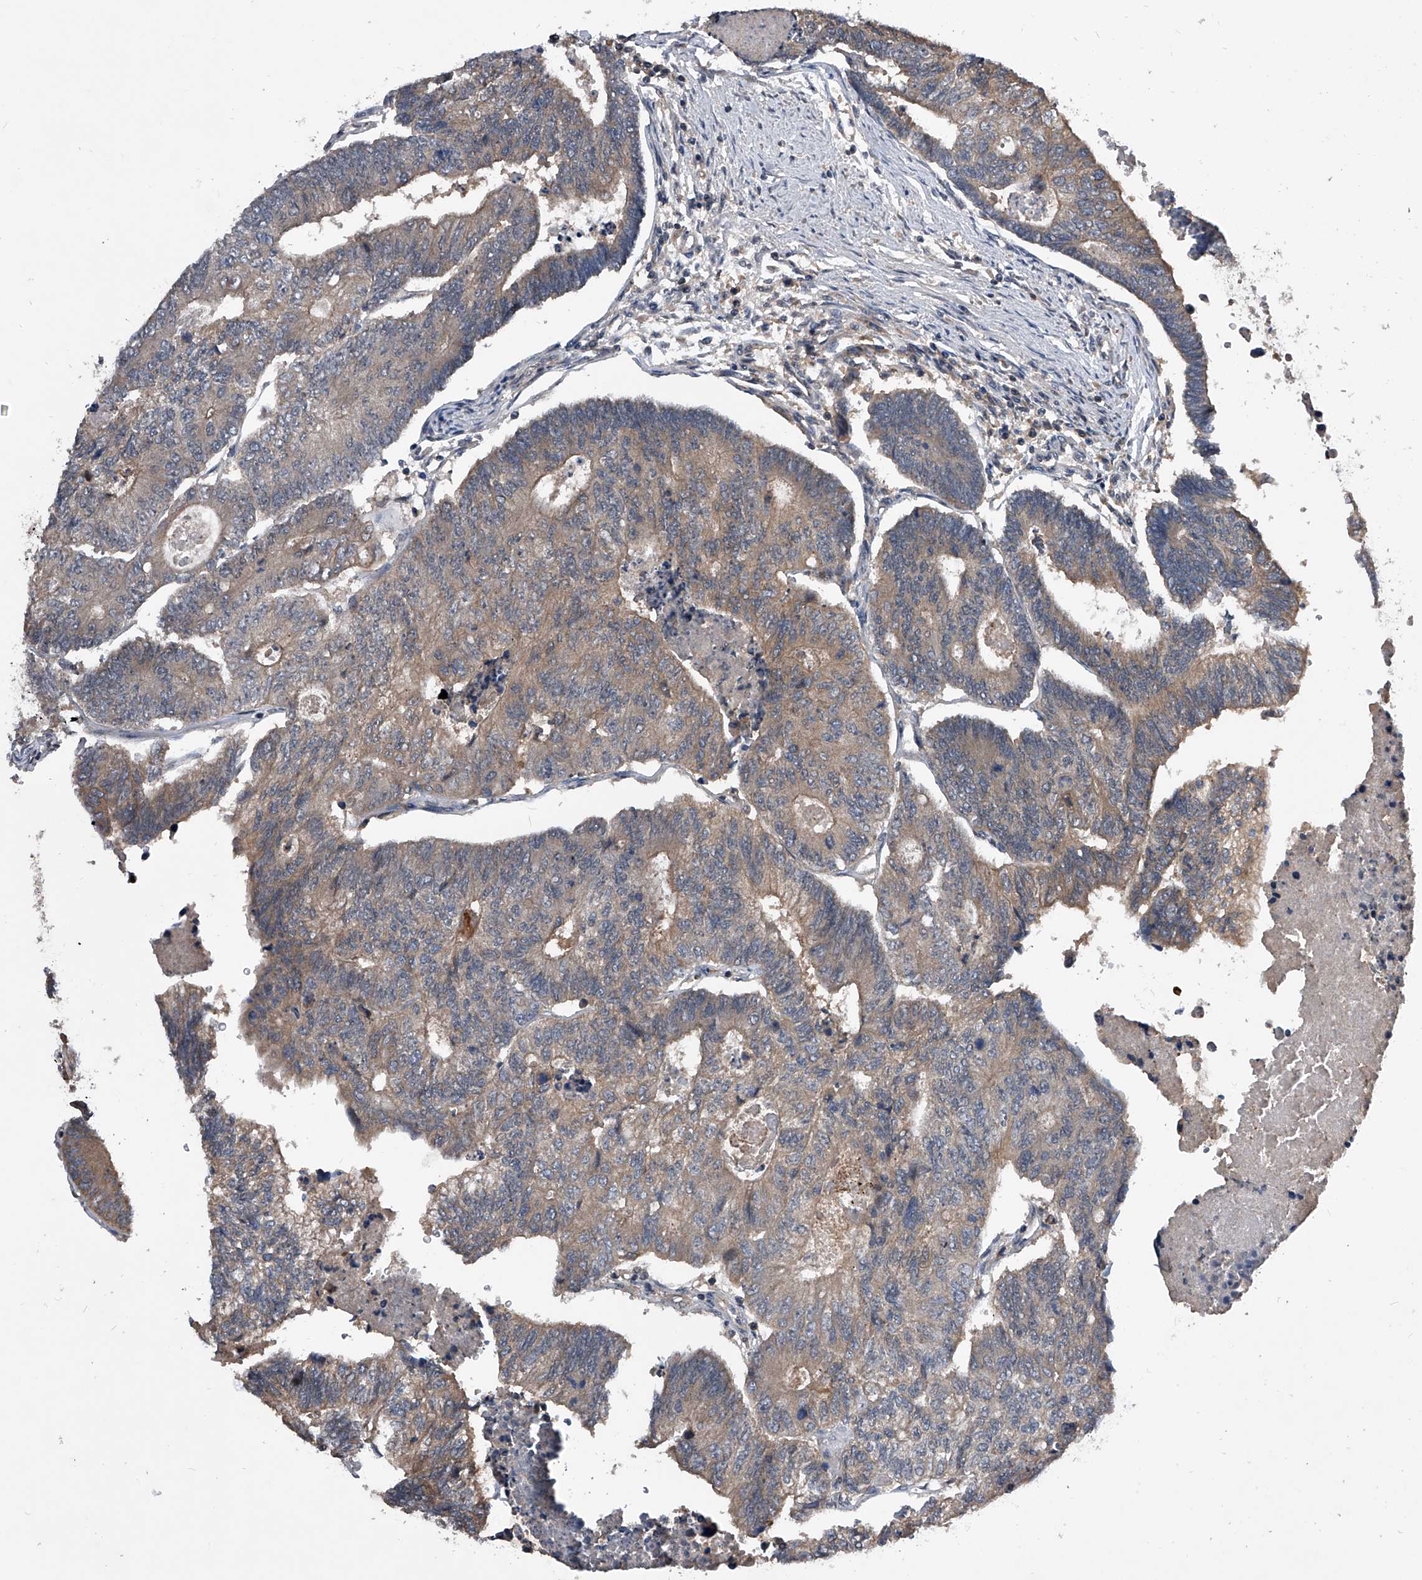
{"staining": {"intensity": "weak", "quantity": "25%-75%", "location": "cytoplasmic/membranous"}, "tissue": "colorectal cancer", "cell_type": "Tumor cells", "image_type": "cancer", "snomed": [{"axis": "morphology", "description": "Adenocarcinoma, NOS"}, {"axis": "topography", "description": "Colon"}], "caption": "IHC of colorectal cancer reveals low levels of weak cytoplasmic/membranous staining in approximately 25%-75% of tumor cells.", "gene": "ZNF30", "patient": {"sex": "female", "age": 67}}